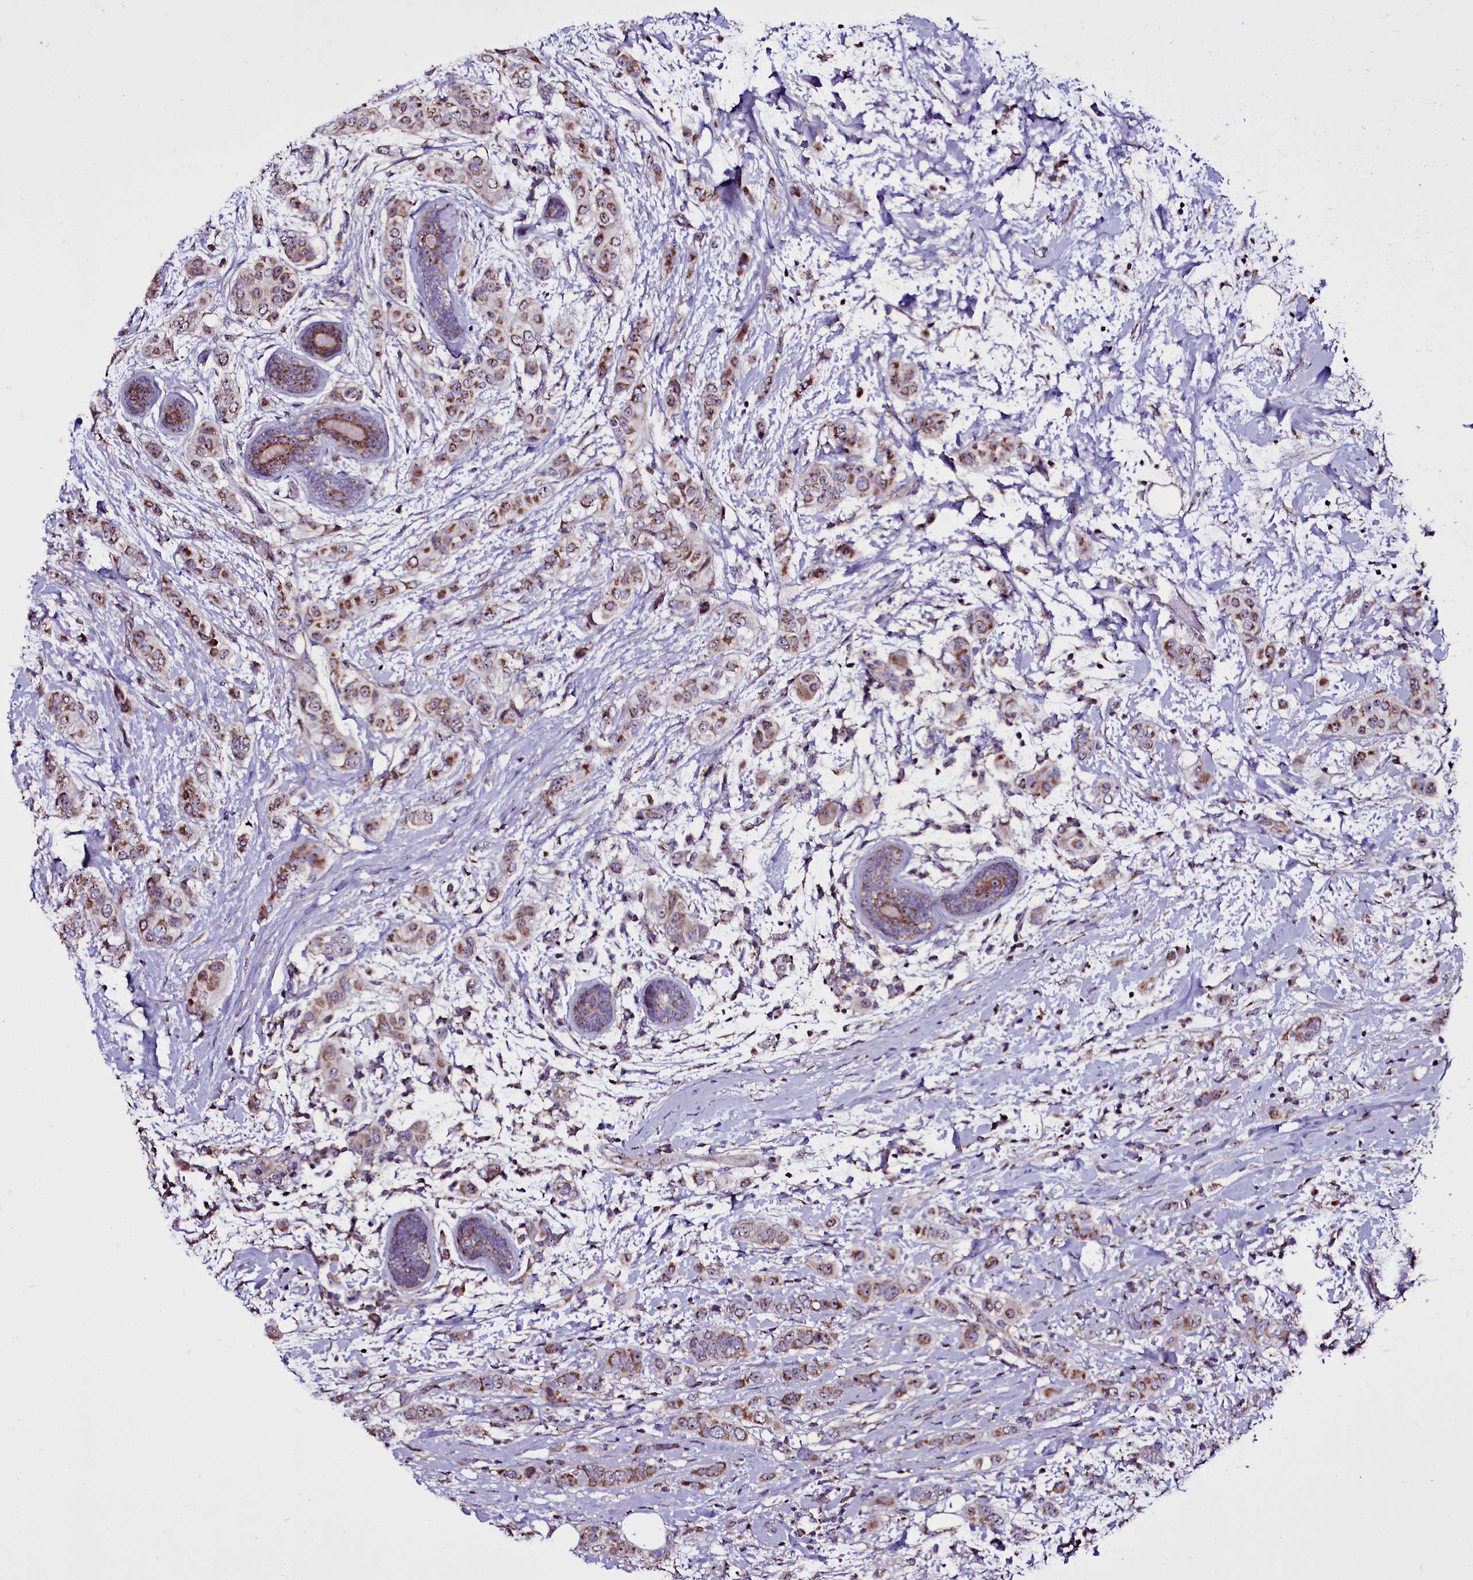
{"staining": {"intensity": "moderate", "quantity": ">75%", "location": "cytoplasmic/membranous,nuclear"}, "tissue": "breast cancer", "cell_type": "Tumor cells", "image_type": "cancer", "snomed": [{"axis": "morphology", "description": "Lobular carcinoma"}, {"axis": "topography", "description": "Breast"}], "caption": "Protein staining of breast cancer (lobular carcinoma) tissue reveals moderate cytoplasmic/membranous and nuclear positivity in approximately >75% of tumor cells.", "gene": "NAA80", "patient": {"sex": "female", "age": 51}}